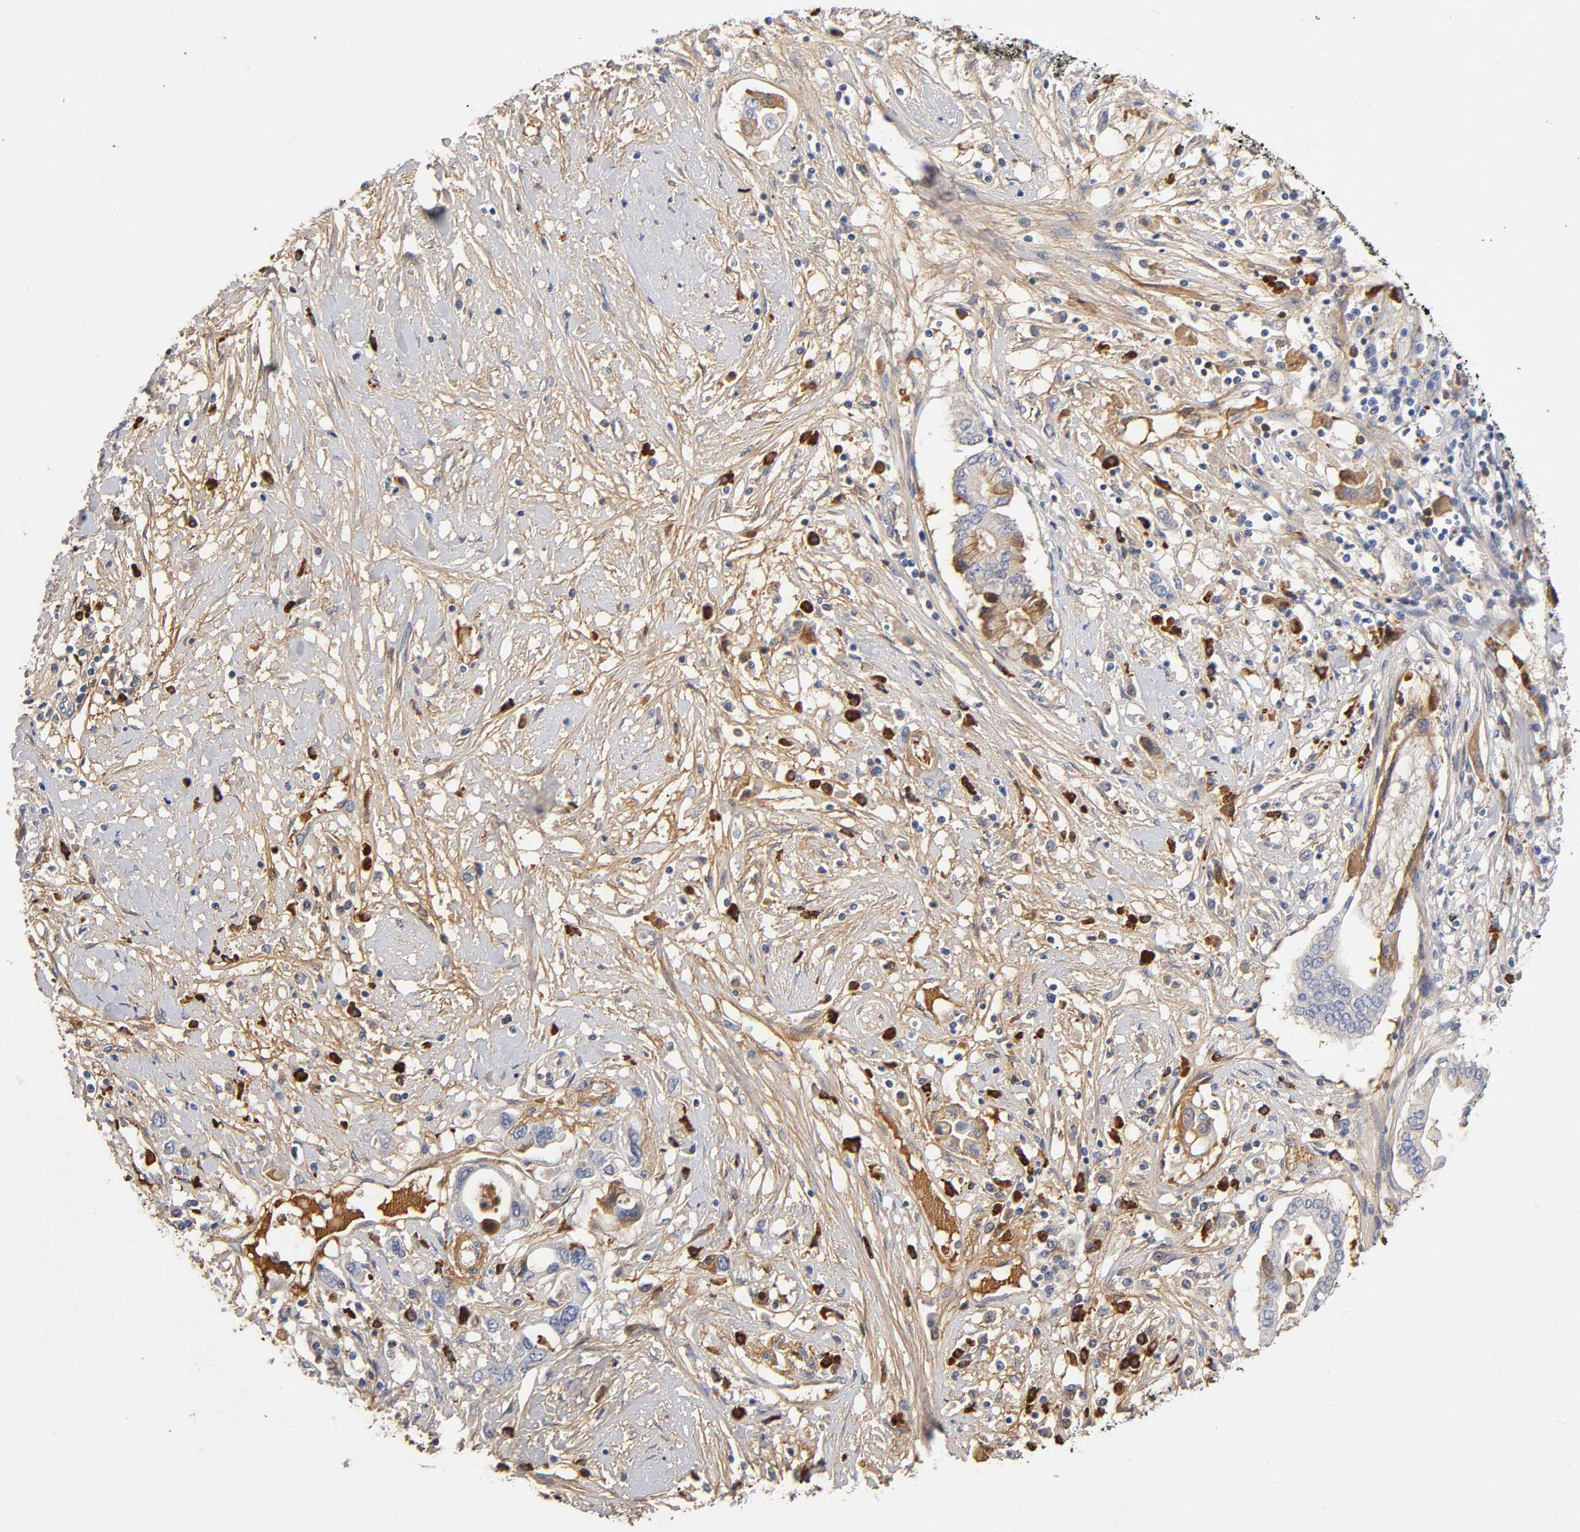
{"staining": {"intensity": "moderate", "quantity": "25%-75%", "location": "cytoplasmic/membranous"}, "tissue": "pancreatic cancer", "cell_type": "Tumor cells", "image_type": "cancer", "snomed": [{"axis": "morphology", "description": "Adenocarcinoma, NOS"}, {"axis": "topography", "description": "Pancreas"}], "caption": "The immunohistochemical stain shows moderate cytoplasmic/membranous staining in tumor cells of pancreatic adenocarcinoma tissue.", "gene": "NOVA1", "patient": {"sex": "female", "age": 57}}